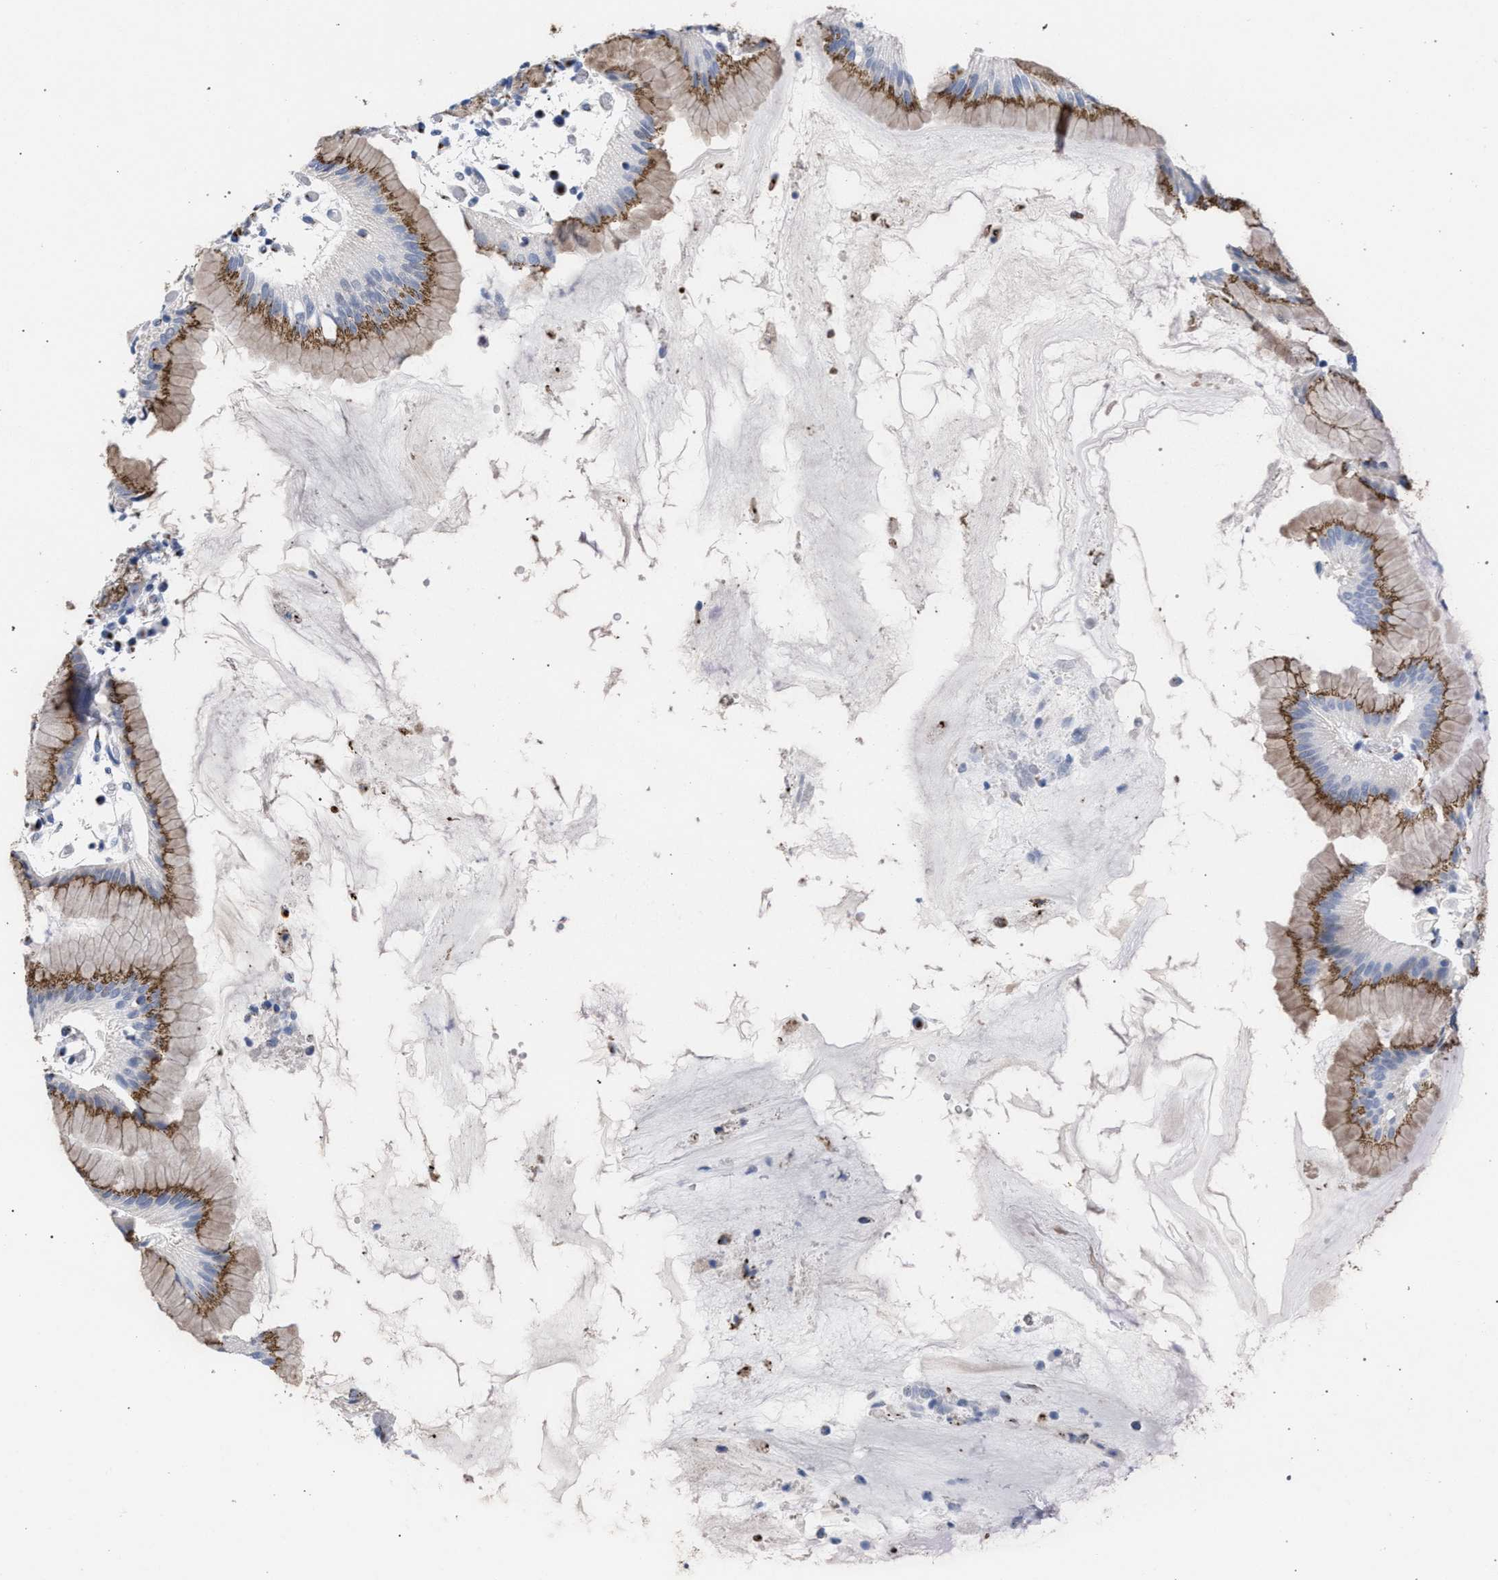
{"staining": {"intensity": "moderate", "quantity": "25%-75%", "location": "cytoplasmic/membranous"}, "tissue": "stomach", "cell_type": "Glandular cells", "image_type": "normal", "snomed": [{"axis": "morphology", "description": "Normal tissue, NOS"}, {"axis": "topography", "description": "Stomach"}, {"axis": "topography", "description": "Stomach, lower"}], "caption": "DAB immunohistochemical staining of benign stomach reveals moderate cytoplasmic/membranous protein positivity in about 25%-75% of glandular cells.", "gene": "GOLGA2", "patient": {"sex": "female", "age": 75}}